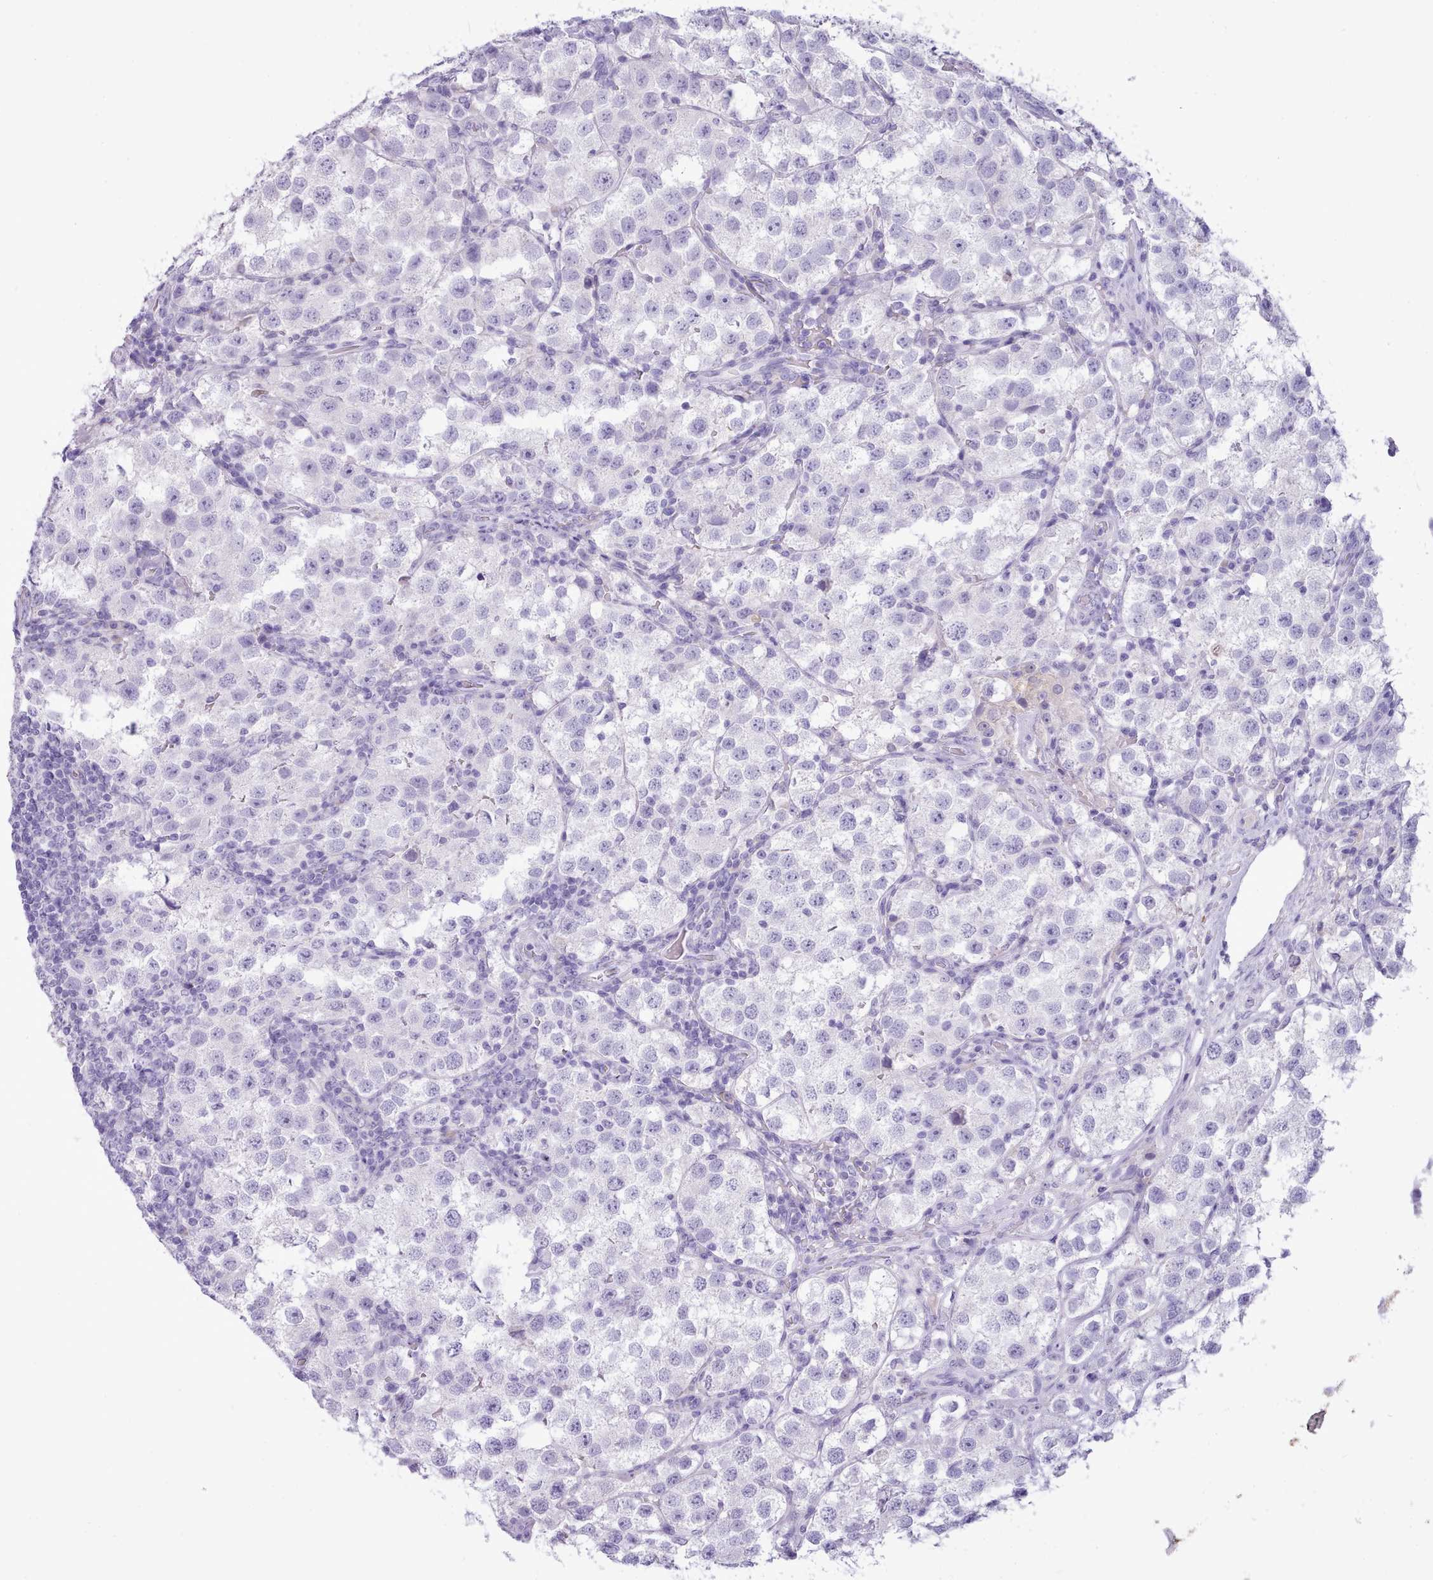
{"staining": {"intensity": "negative", "quantity": "none", "location": "none"}, "tissue": "testis cancer", "cell_type": "Tumor cells", "image_type": "cancer", "snomed": [{"axis": "morphology", "description": "Seminoma, NOS"}, {"axis": "topography", "description": "Testis"}], "caption": "Tumor cells show no significant protein positivity in testis cancer (seminoma).", "gene": "CYP2A13", "patient": {"sex": "male", "age": 37}}